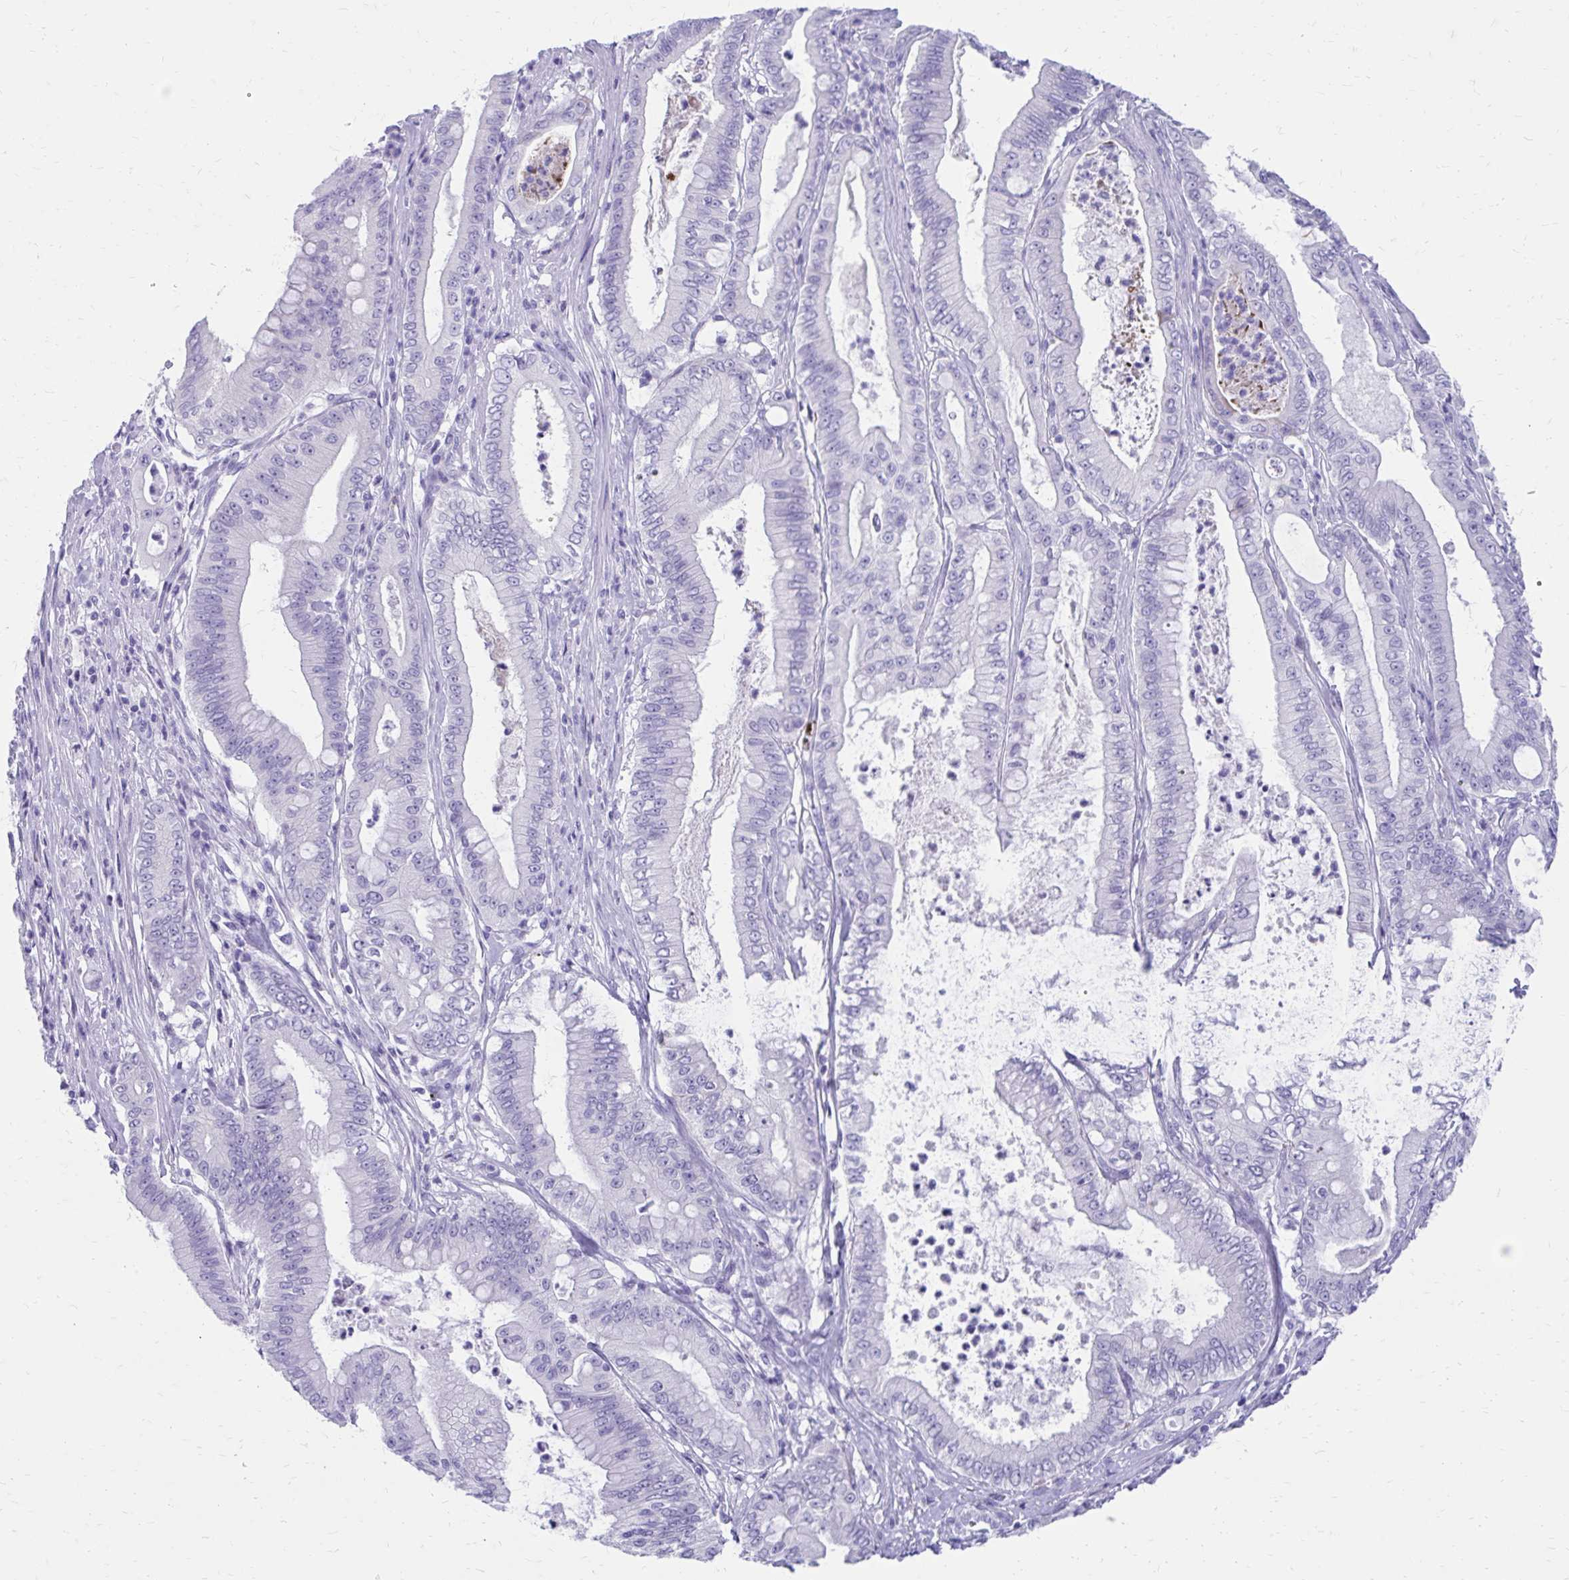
{"staining": {"intensity": "negative", "quantity": "none", "location": "none"}, "tissue": "pancreatic cancer", "cell_type": "Tumor cells", "image_type": "cancer", "snomed": [{"axis": "morphology", "description": "Adenocarcinoma, NOS"}, {"axis": "topography", "description": "Pancreas"}], "caption": "An image of human pancreatic adenocarcinoma is negative for staining in tumor cells.", "gene": "SATL1", "patient": {"sex": "male", "age": 71}}